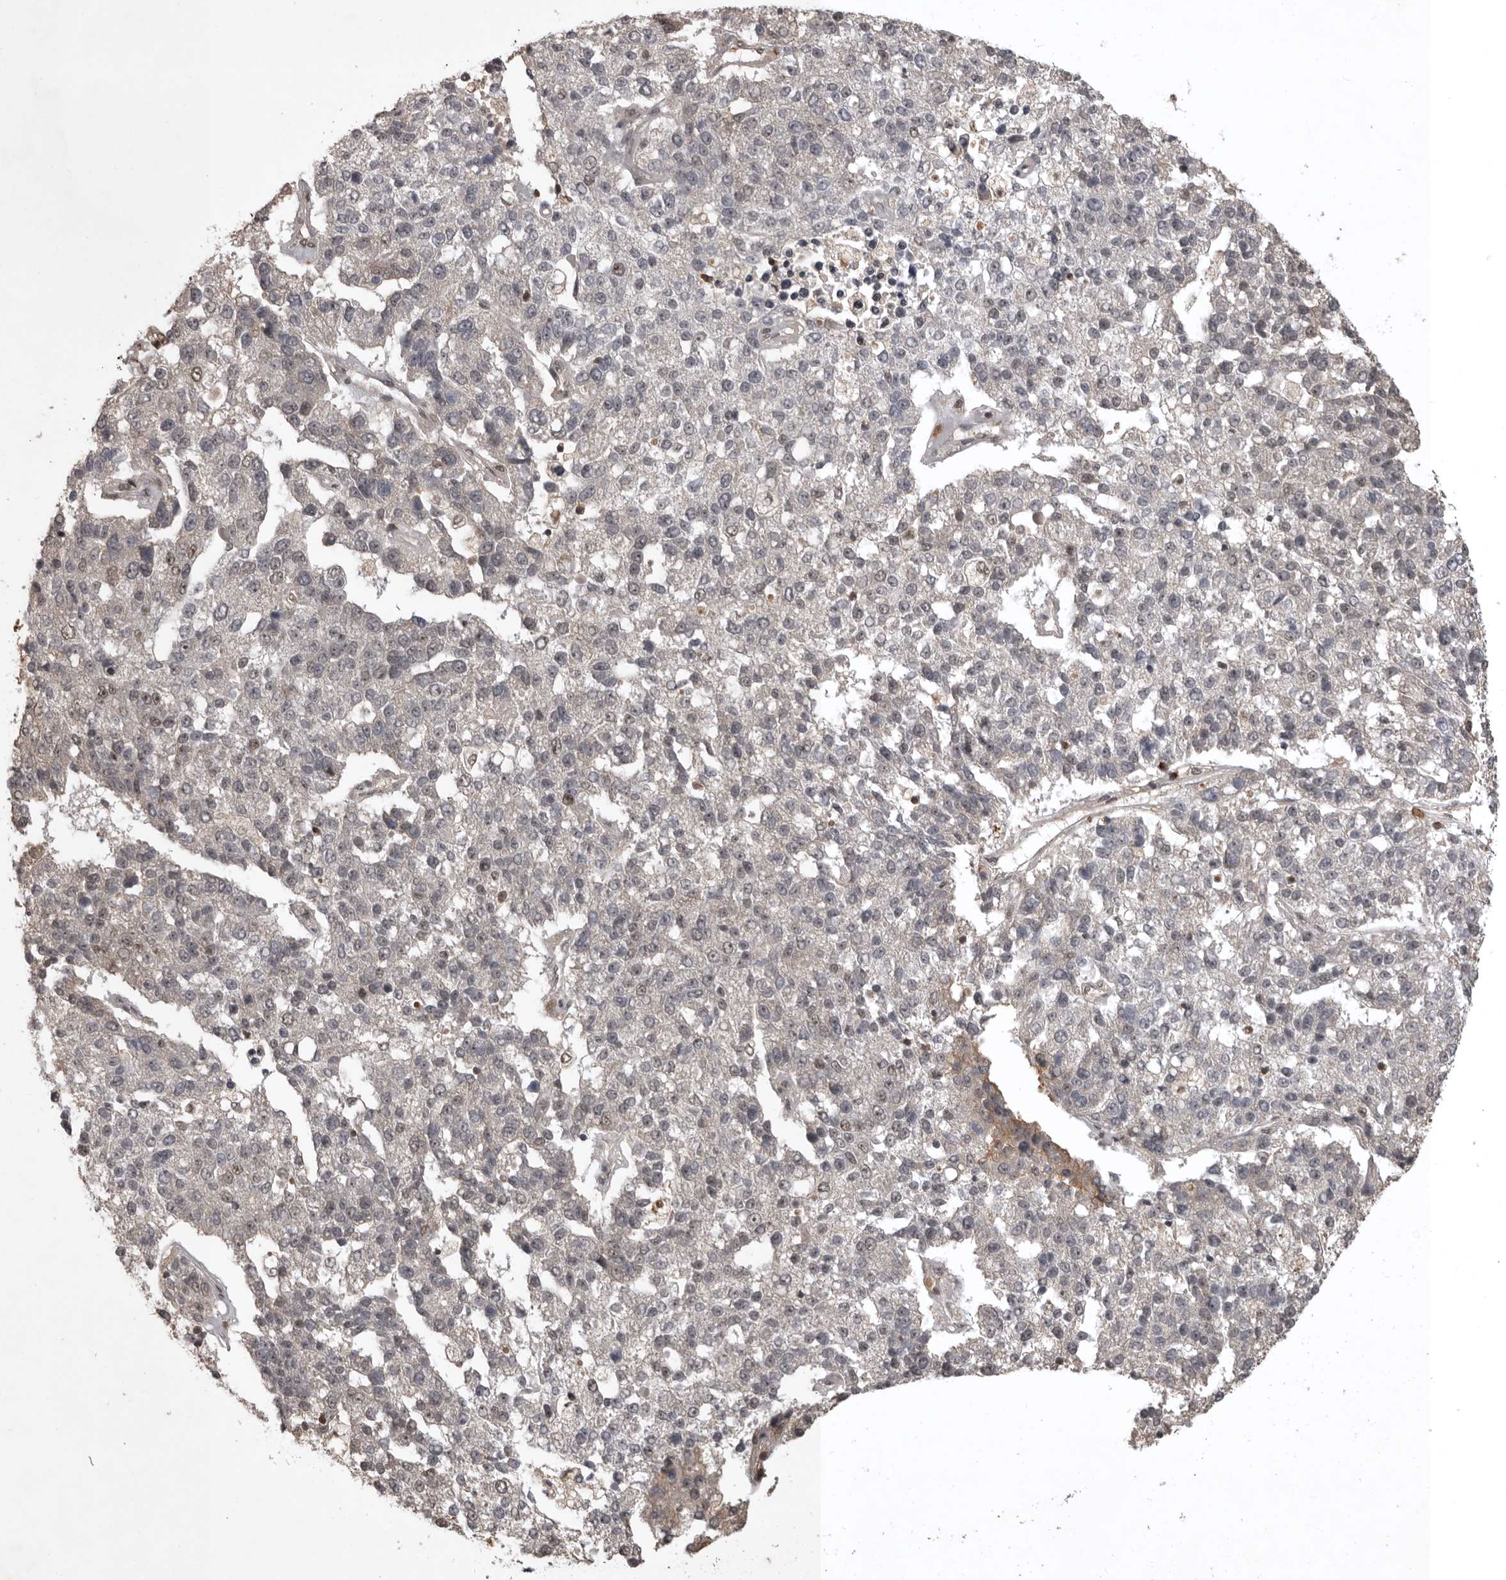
{"staining": {"intensity": "negative", "quantity": "none", "location": "none"}, "tissue": "pancreatic cancer", "cell_type": "Tumor cells", "image_type": "cancer", "snomed": [{"axis": "morphology", "description": "Adenocarcinoma, NOS"}, {"axis": "topography", "description": "Pancreas"}], "caption": "High magnification brightfield microscopy of pancreatic cancer (adenocarcinoma) stained with DAB (3,3'-diaminobenzidine) (brown) and counterstained with hematoxylin (blue): tumor cells show no significant staining.", "gene": "CBLL1", "patient": {"sex": "female", "age": 61}}